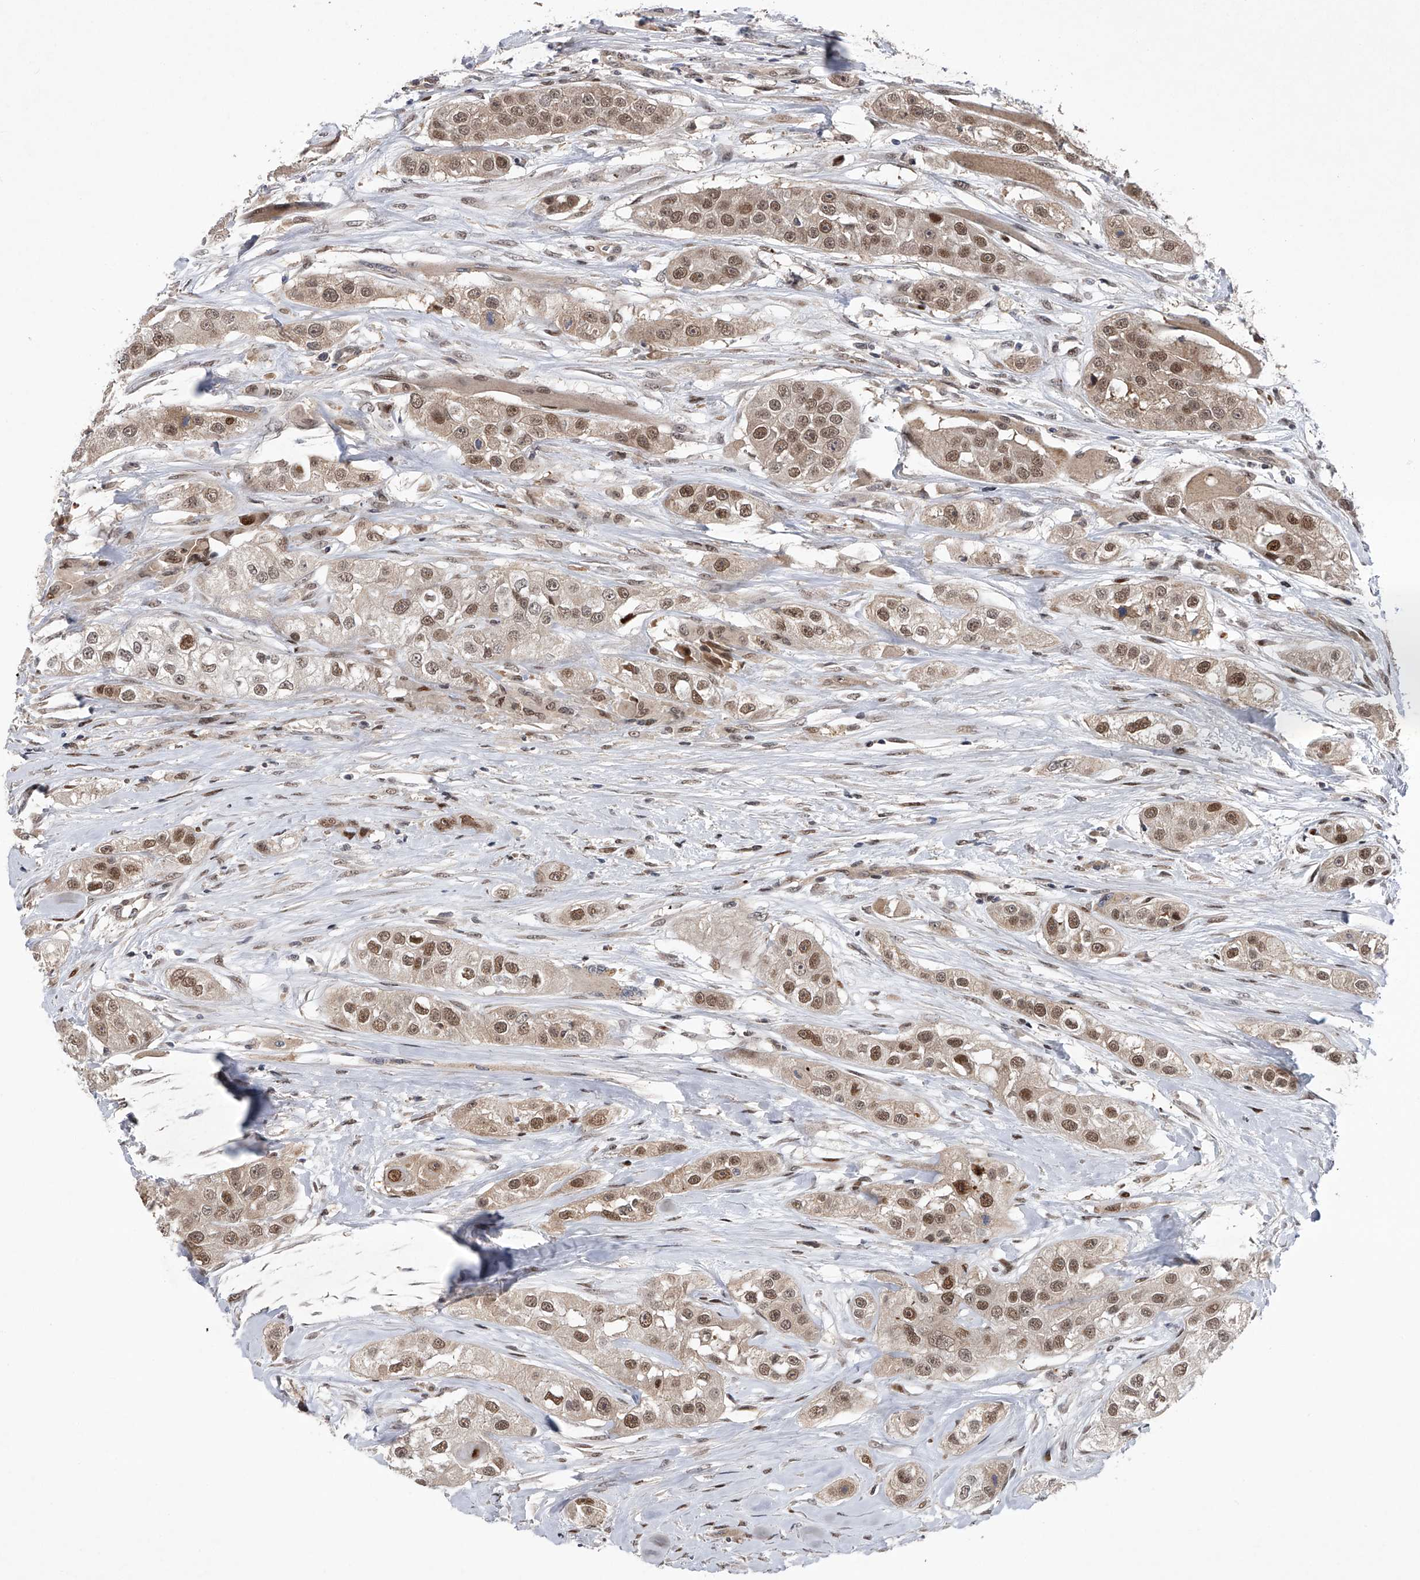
{"staining": {"intensity": "moderate", "quantity": ">75%", "location": "cytoplasmic/membranous,nuclear"}, "tissue": "head and neck cancer", "cell_type": "Tumor cells", "image_type": "cancer", "snomed": [{"axis": "morphology", "description": "Normal tissue, NOS"}, {"axis": "morphology", "description": "Squamous cell carcinoma, NOS"}, {"axis": "topography", "description": "Skeletal muscle"}, {"axis": "topography", "description": "Head-Neck"}], "caption": "Protein analysis of head and neck cancer tissue demonstrates moderate cytoplasmic/membranous and nuclear staining in approximately >75% of tumor cells. Nuclei are stained in blue.", "gene": "RWDD2A", "patient": {"sex": "male", "age": 51}}